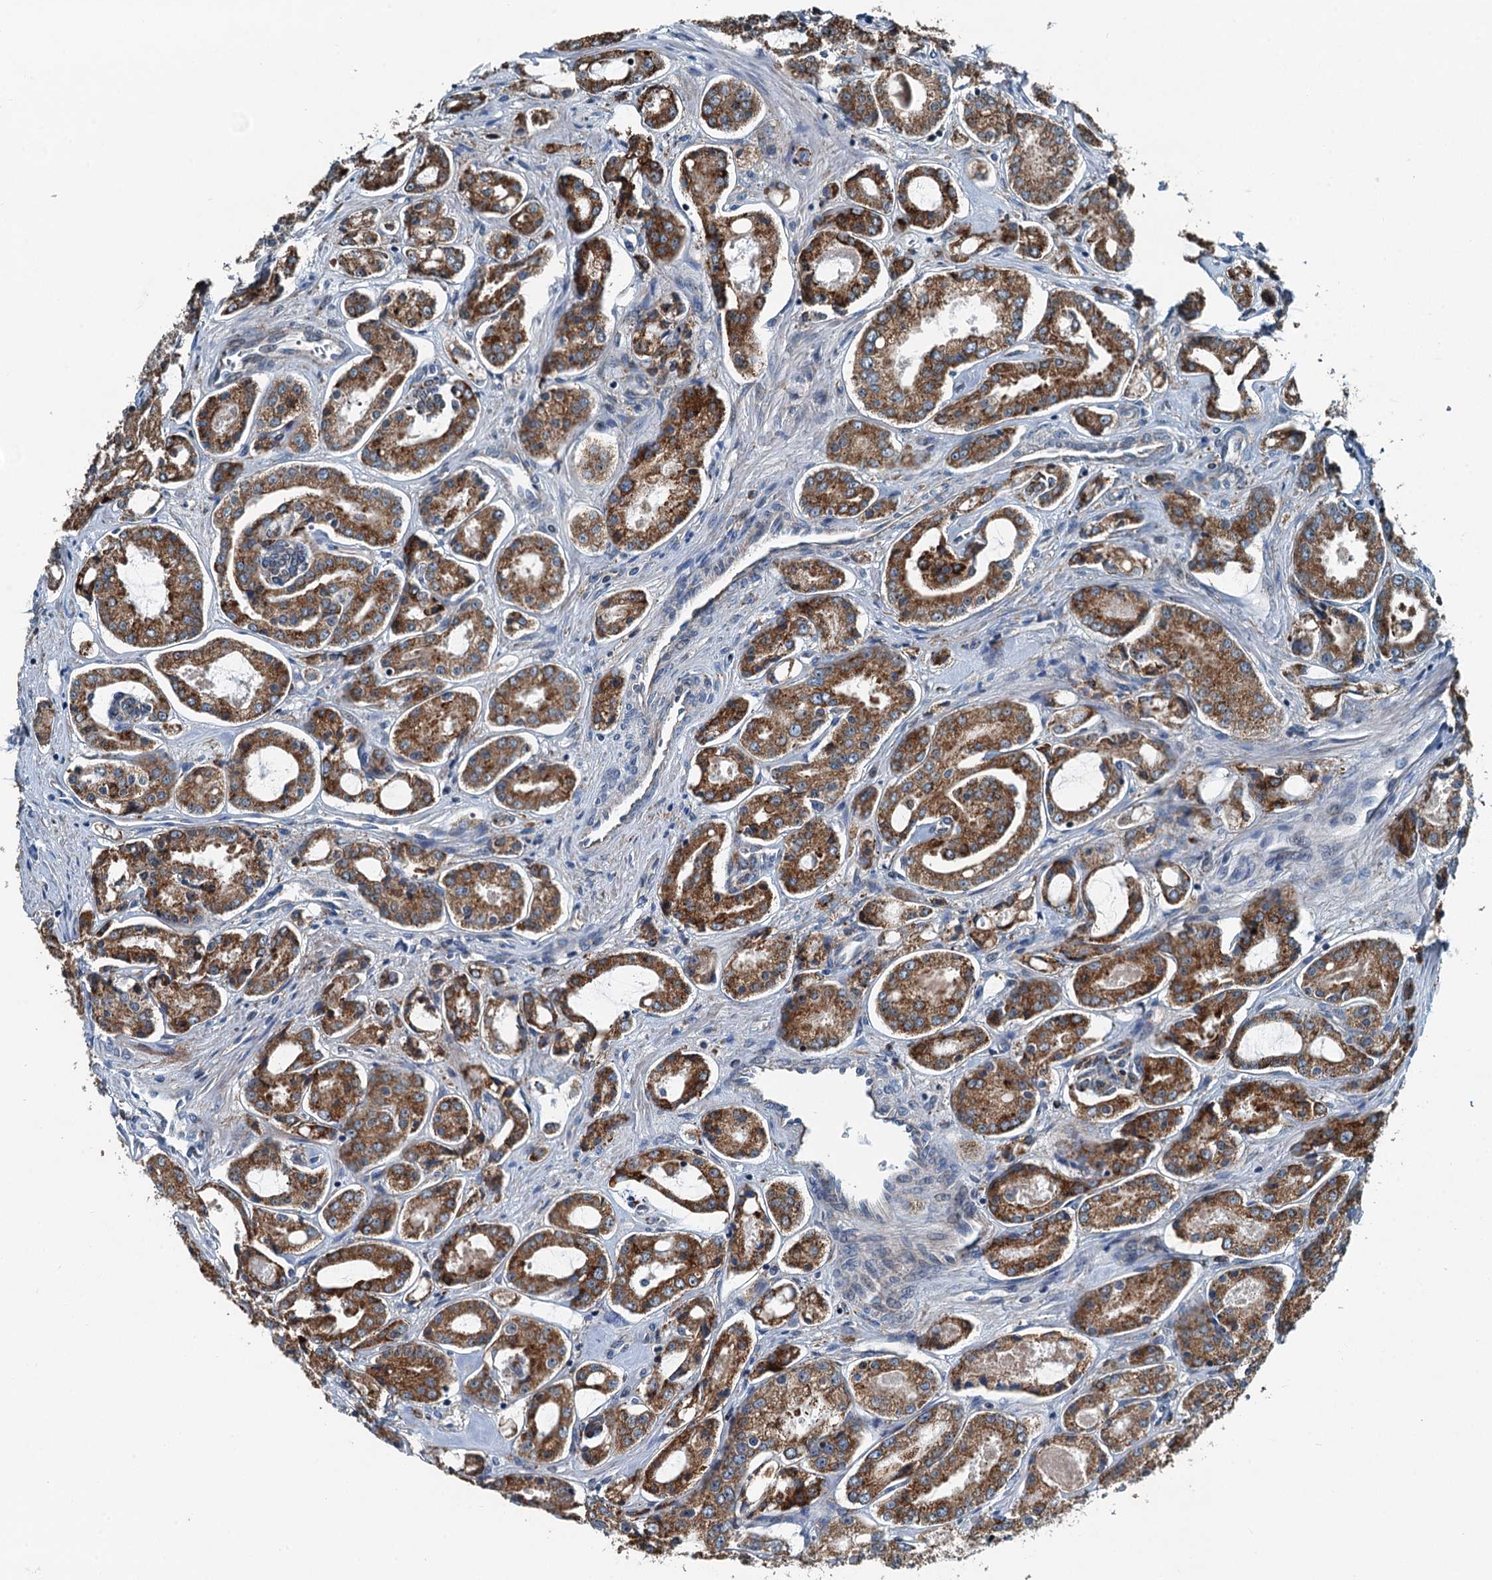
{"staining": {"intensity": "moderate", "quantity": ">75%", "location": "cytoplasmic/membranous"}, "tissue": "prostate cancer", "cell_type": "Tumor cells", "image_type": "cancer", "snomed": [{"axis": "morphology", "description": "Adenocarcinoma, Low grade"}, {"axis": "topography", "description": "Prostate"}], "caption": "A brown stain shows moderate cytoplasmic/membranous expression of a protein in low-grade adenocarcinoma (prostate) tumor cells.", "gene": "TAMALIN", "patient": {"sex": "male", "age": 68}}